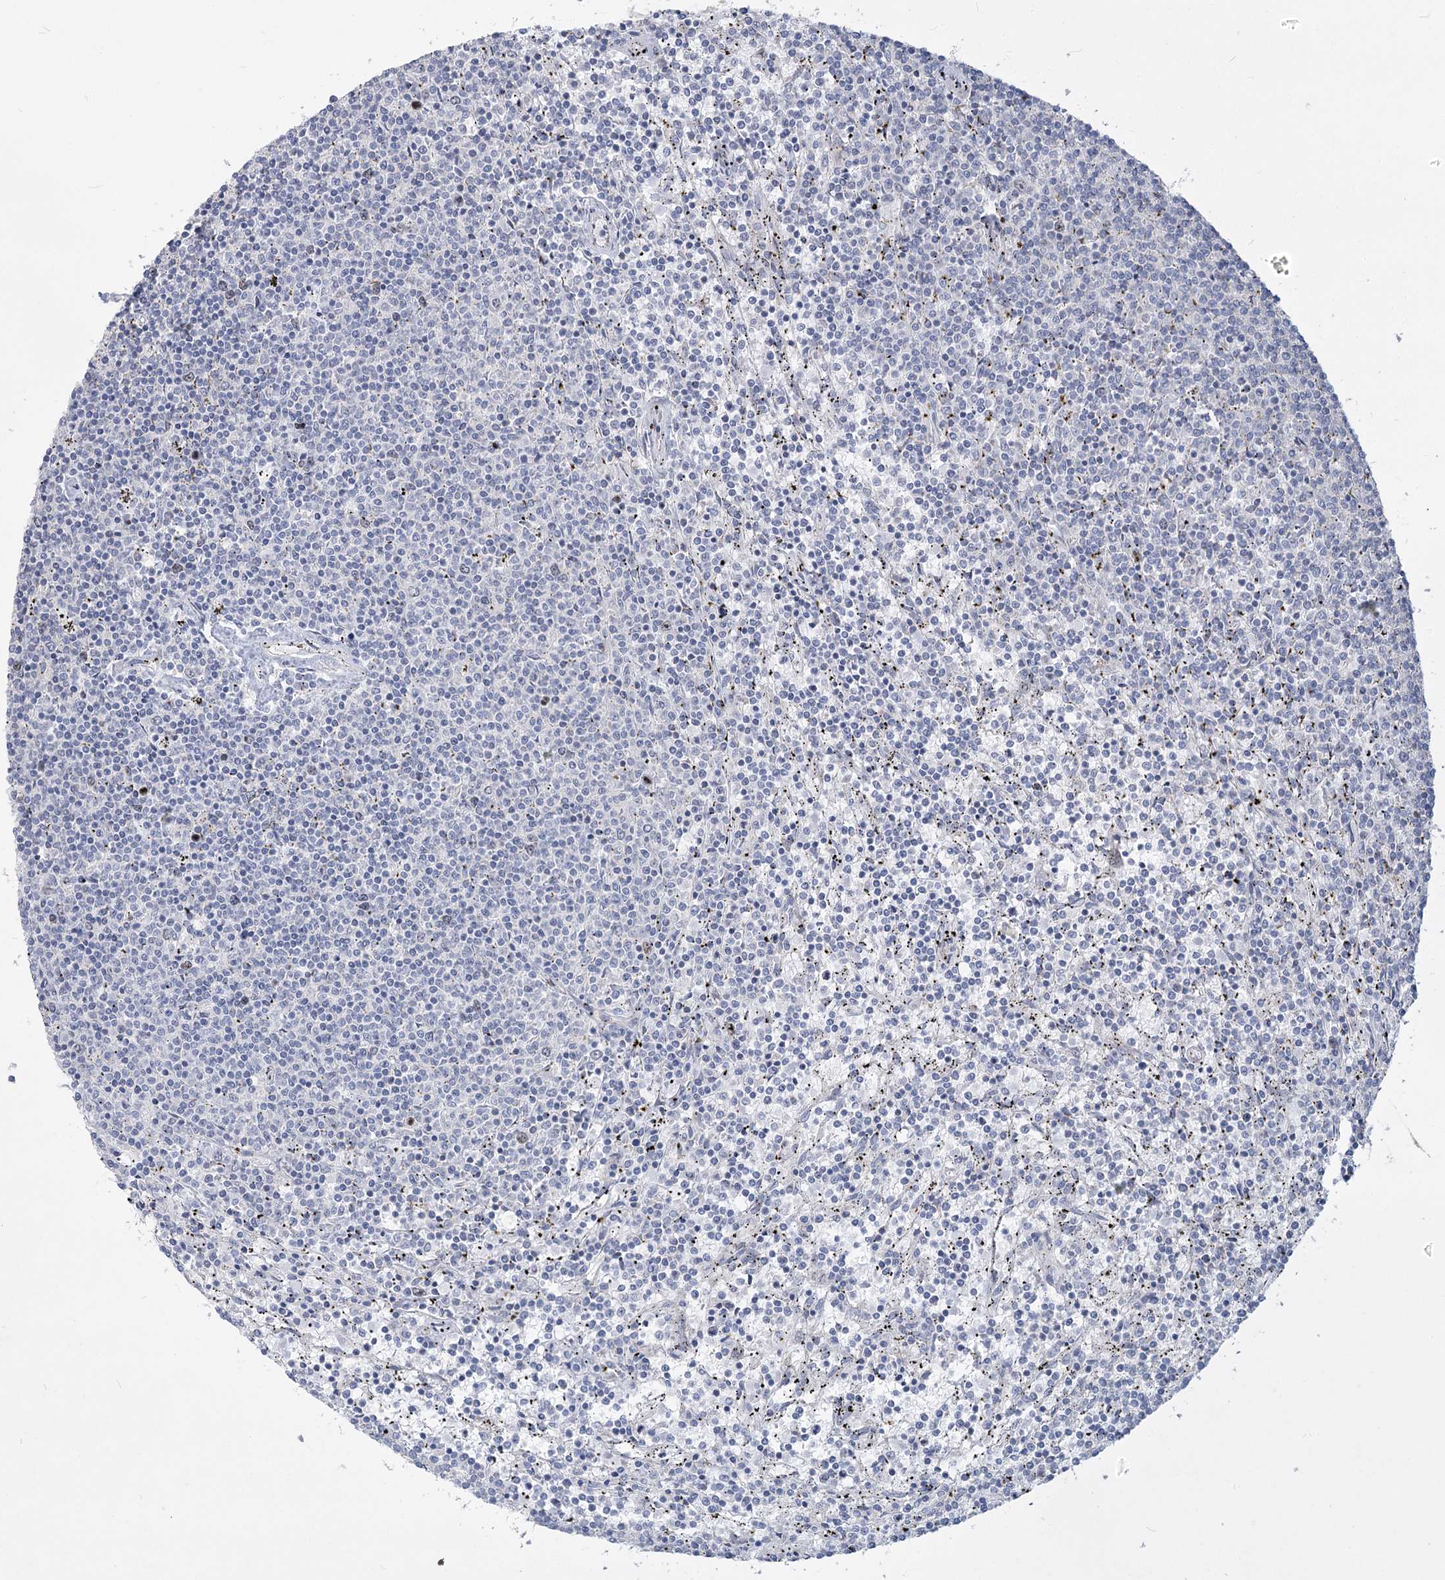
{"staining": {"intensity": "negative", "quantity": "none", "location": "none"}, "tissue": "lymphoma", "cell_type": "Tumor cells", "image_type": "cancer", "snomed": [{"axis": "morphology", "description": "Malignant lymphoma, non-Hodgkin's type, Low grade"}, {"axis": "topography", "description": "Spleen"}], "caption": "A high-resolution micrograph shows immunohistochemistry (IHC) staining of lymphoma, which reveals no significant expression in tumor cells. (IHC, brightfield microscopy, high magnification).", "gene": "ABITRAM", "patient": {"sex": "female", "age": 50}}